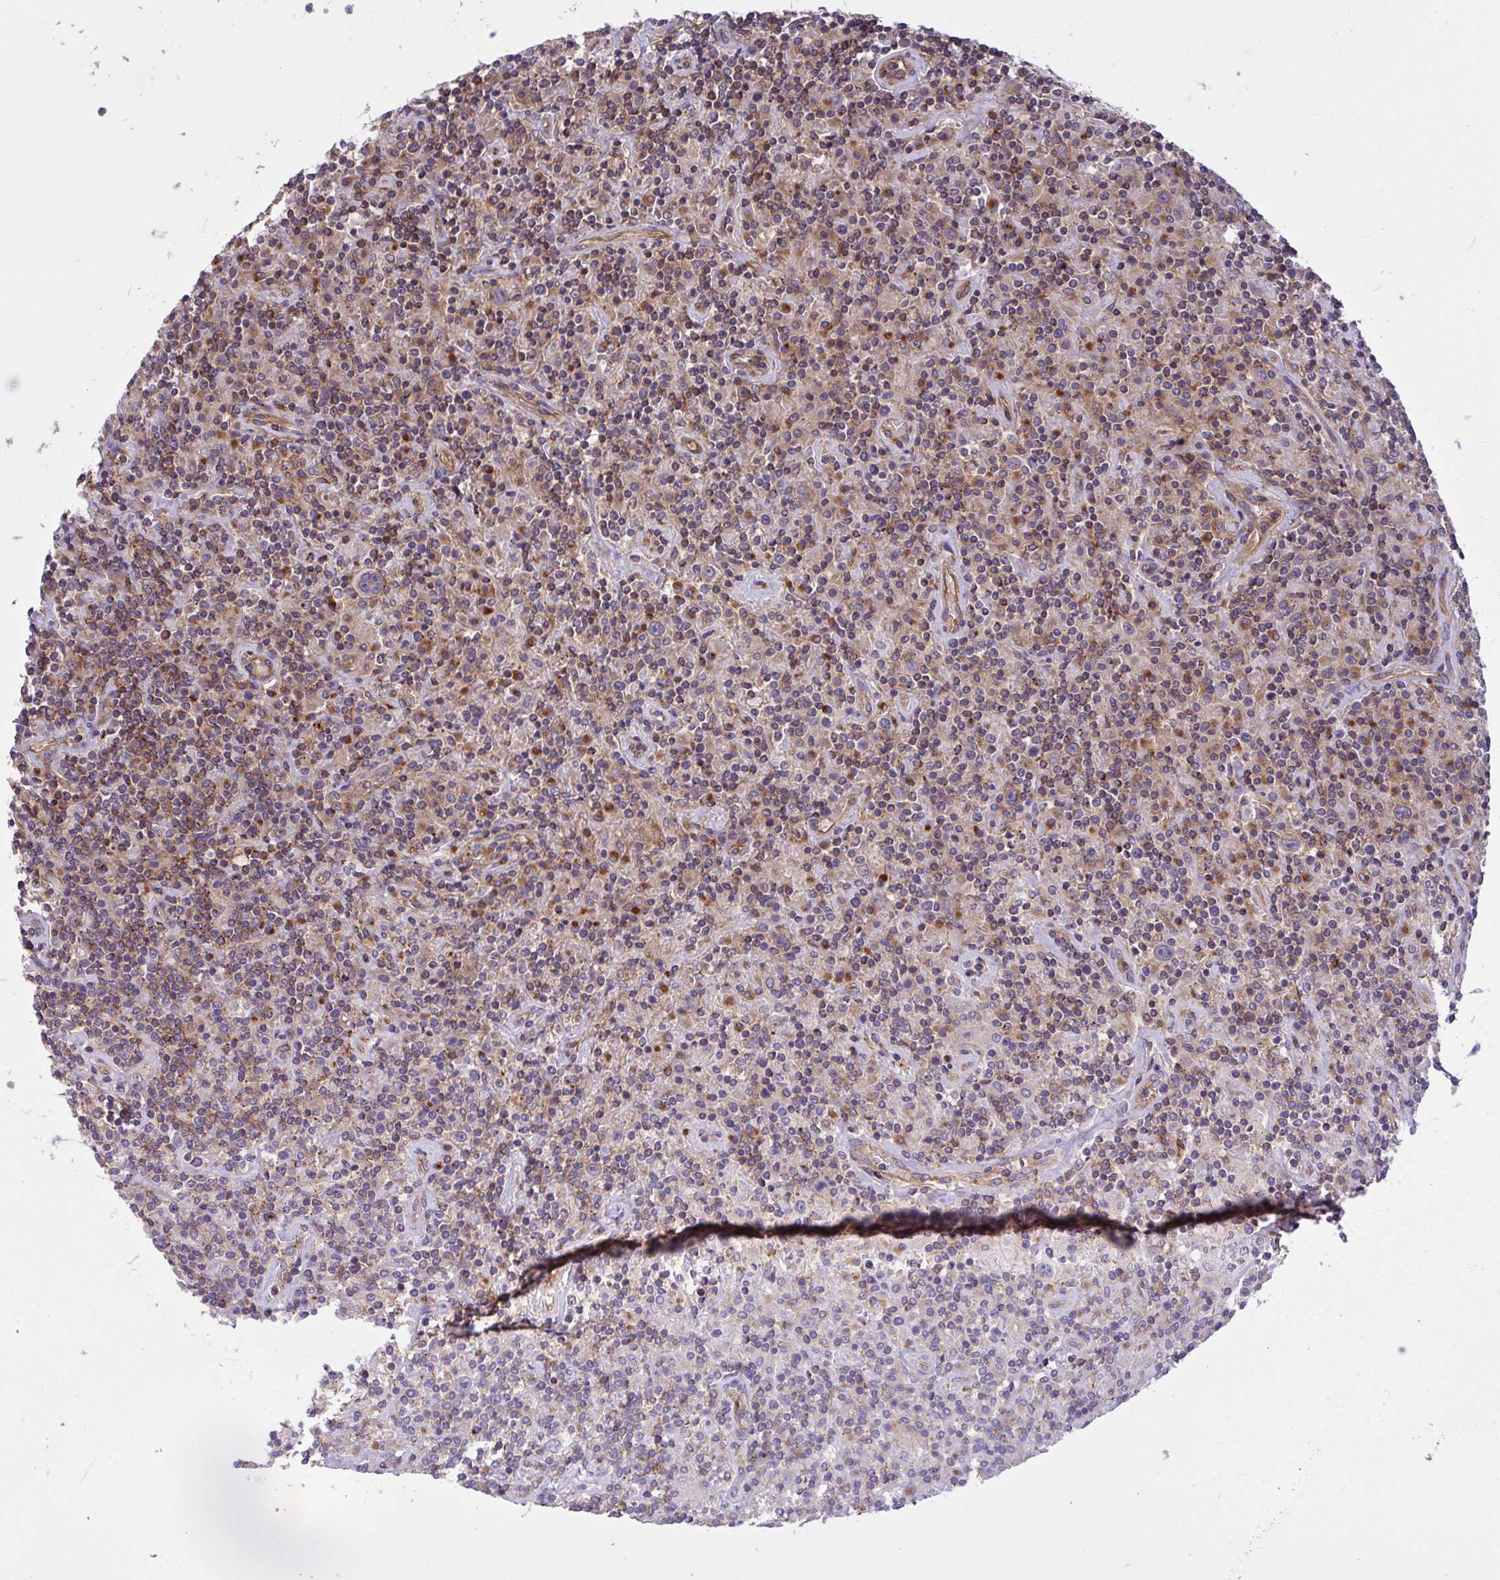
{"staining": {"intensity": "weak", "quantity": "25%-75%", "location": "cytoplasmic/membranous"}, "tissue": "lymphoma", "cell_type": "Tumor cells", "image_type": "cancer", "snomed": [{"axis": "morphology", "description": "Hodgkin's disease, NOS"}, {"axis": "topography", "description": "Lymph node"}], "caption": "This photomicrograph reveals IHC staining of Hodgkin's disease, with low weak cytoplasmic/membranous staining in approximately 25%-75% of tumor cells.", "gene": "C4orf36", "patient": {"sex": "male", "age": 70}}